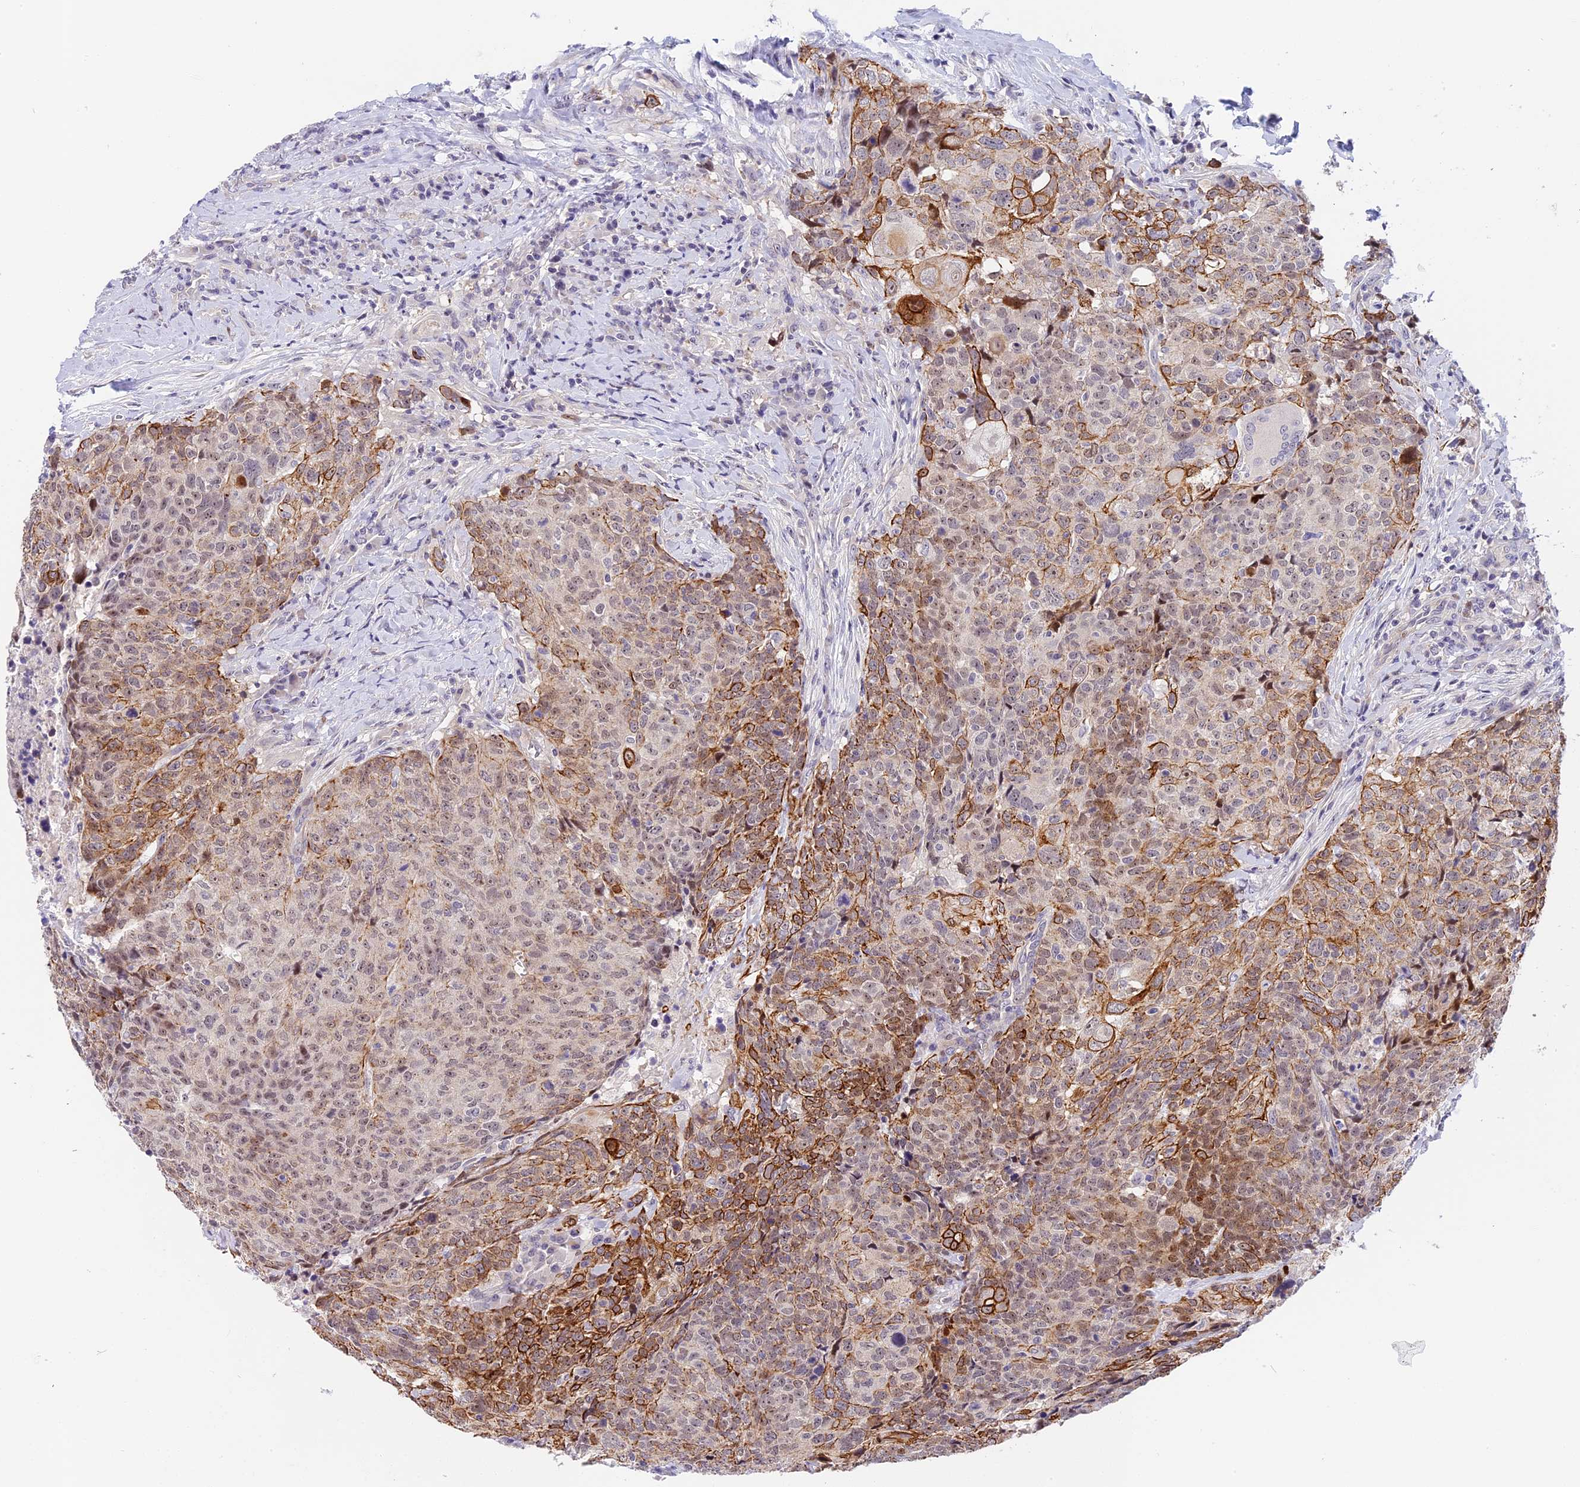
{"staining": {"intensity": "strong", "quantity": "25%-75%", "location": "cytoplasmic/membranous"}, "tissue": "head and neck cancer", "cell_type": "Tumor cells", "image_type": "cancer", "snomed": [{"axis": "morphology", "description": "Squamous cell carcinoma, NOS"}, {"axis": "topography", "description": "Head-Neck"}], "caption": "Strong cytoplasmic/membranous staining for a protein is identified in approximately 25%-75% of tumor cells of head and neck squamous cell carcinoma using immunohistochemistry (IHC).", "gene": "MIDN", "patient": {"sex": "male", "age": 66}}